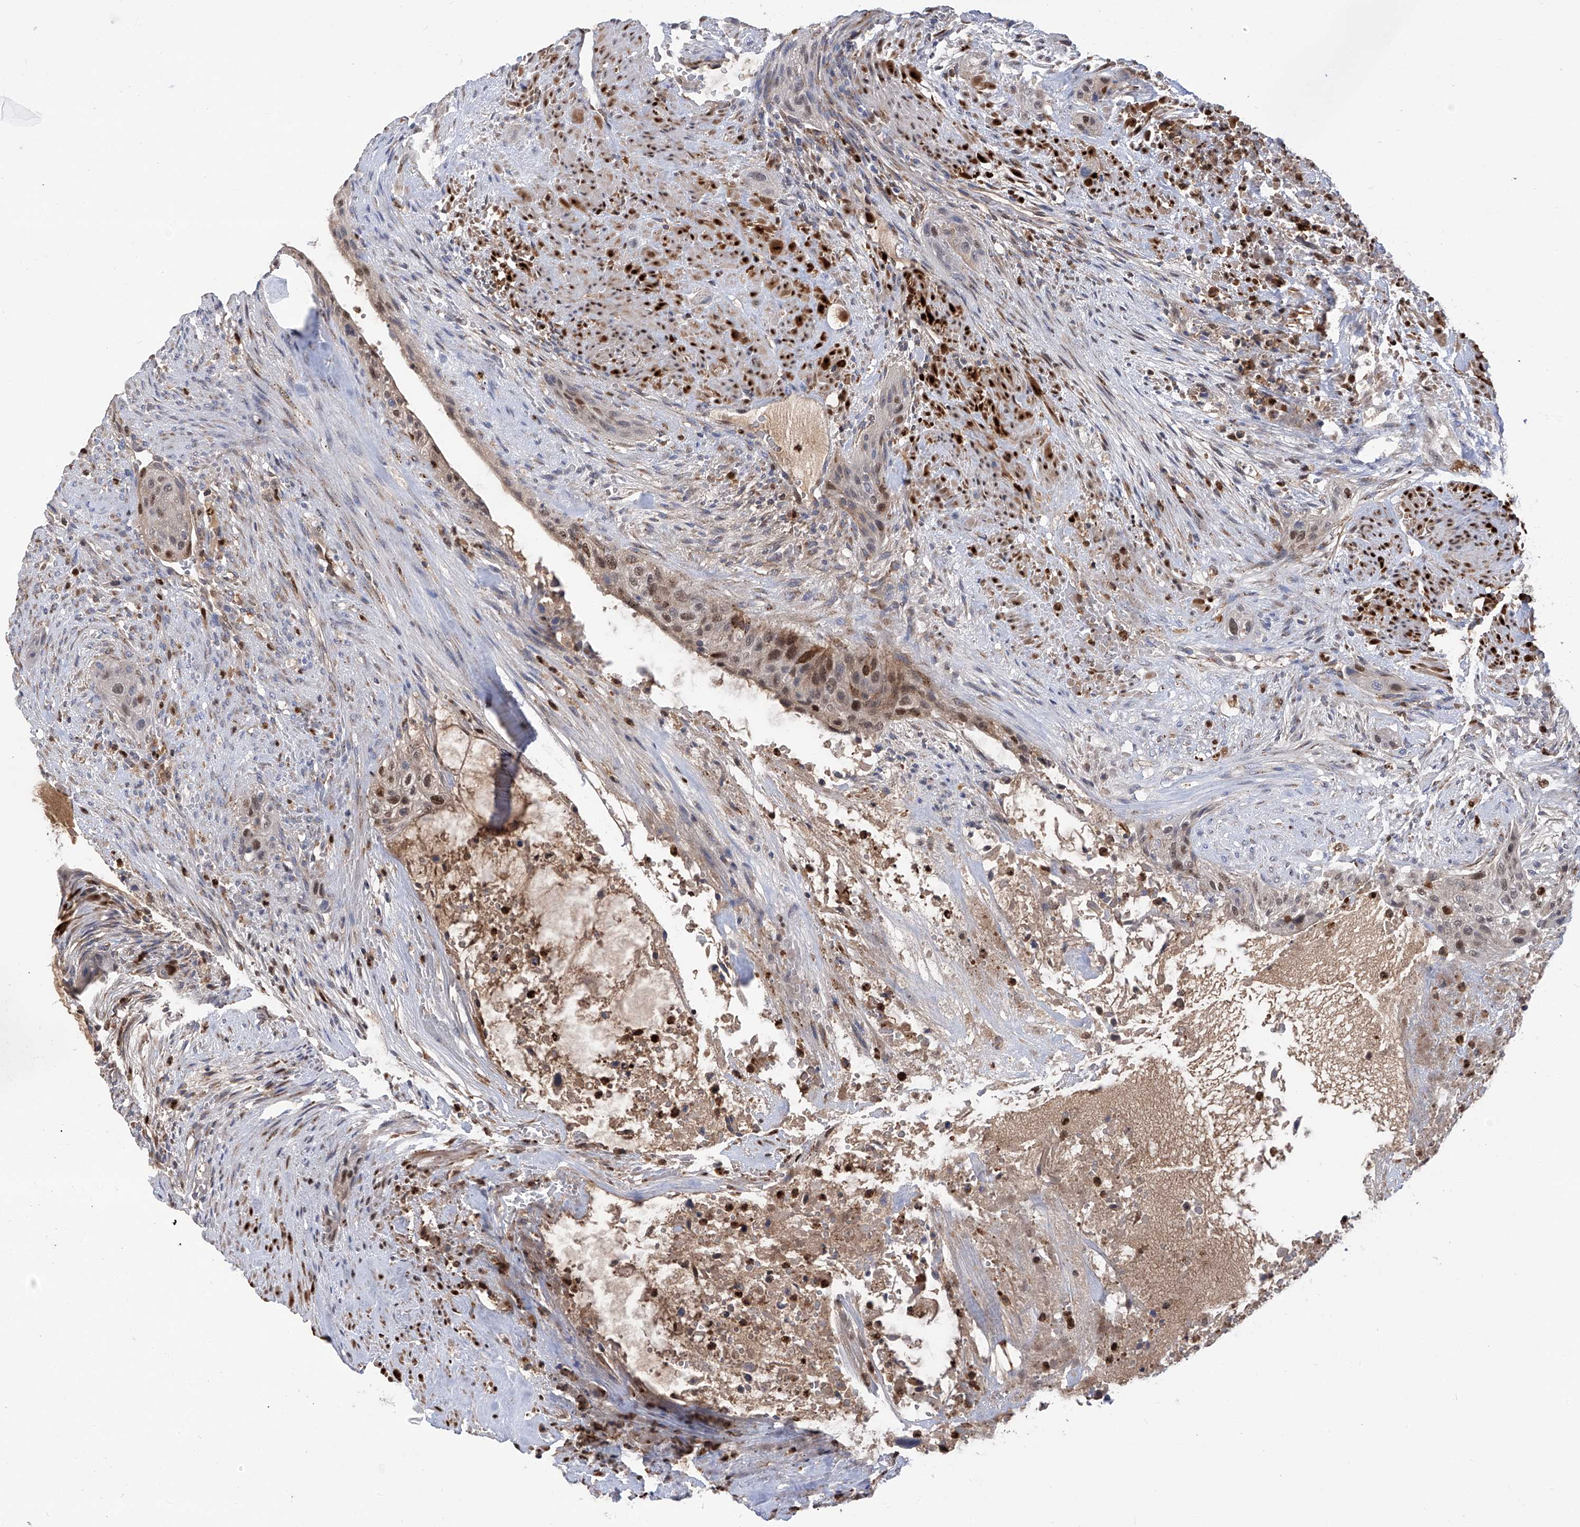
{"staining": {"intensity": "moderate", "quantity": "25%-75%", "location": "nuclear"}, "tissue": "urothelial cancer", "cell_type": "Tumor cells", "image_type": "cancer", "snomed": [{"axis": "morphology", "description": "Urothelial carcinoma, High grade"}, {"axis": "topography", "description": "Urinary bladder"}], "caption": "Protein analysis of urothelial cancer tissue reveals moderate nuclear positivity in approximately 25%-75% of tumor cells.", "gene": "PHF20", "patient": {"sex": "male", "age": 35}}